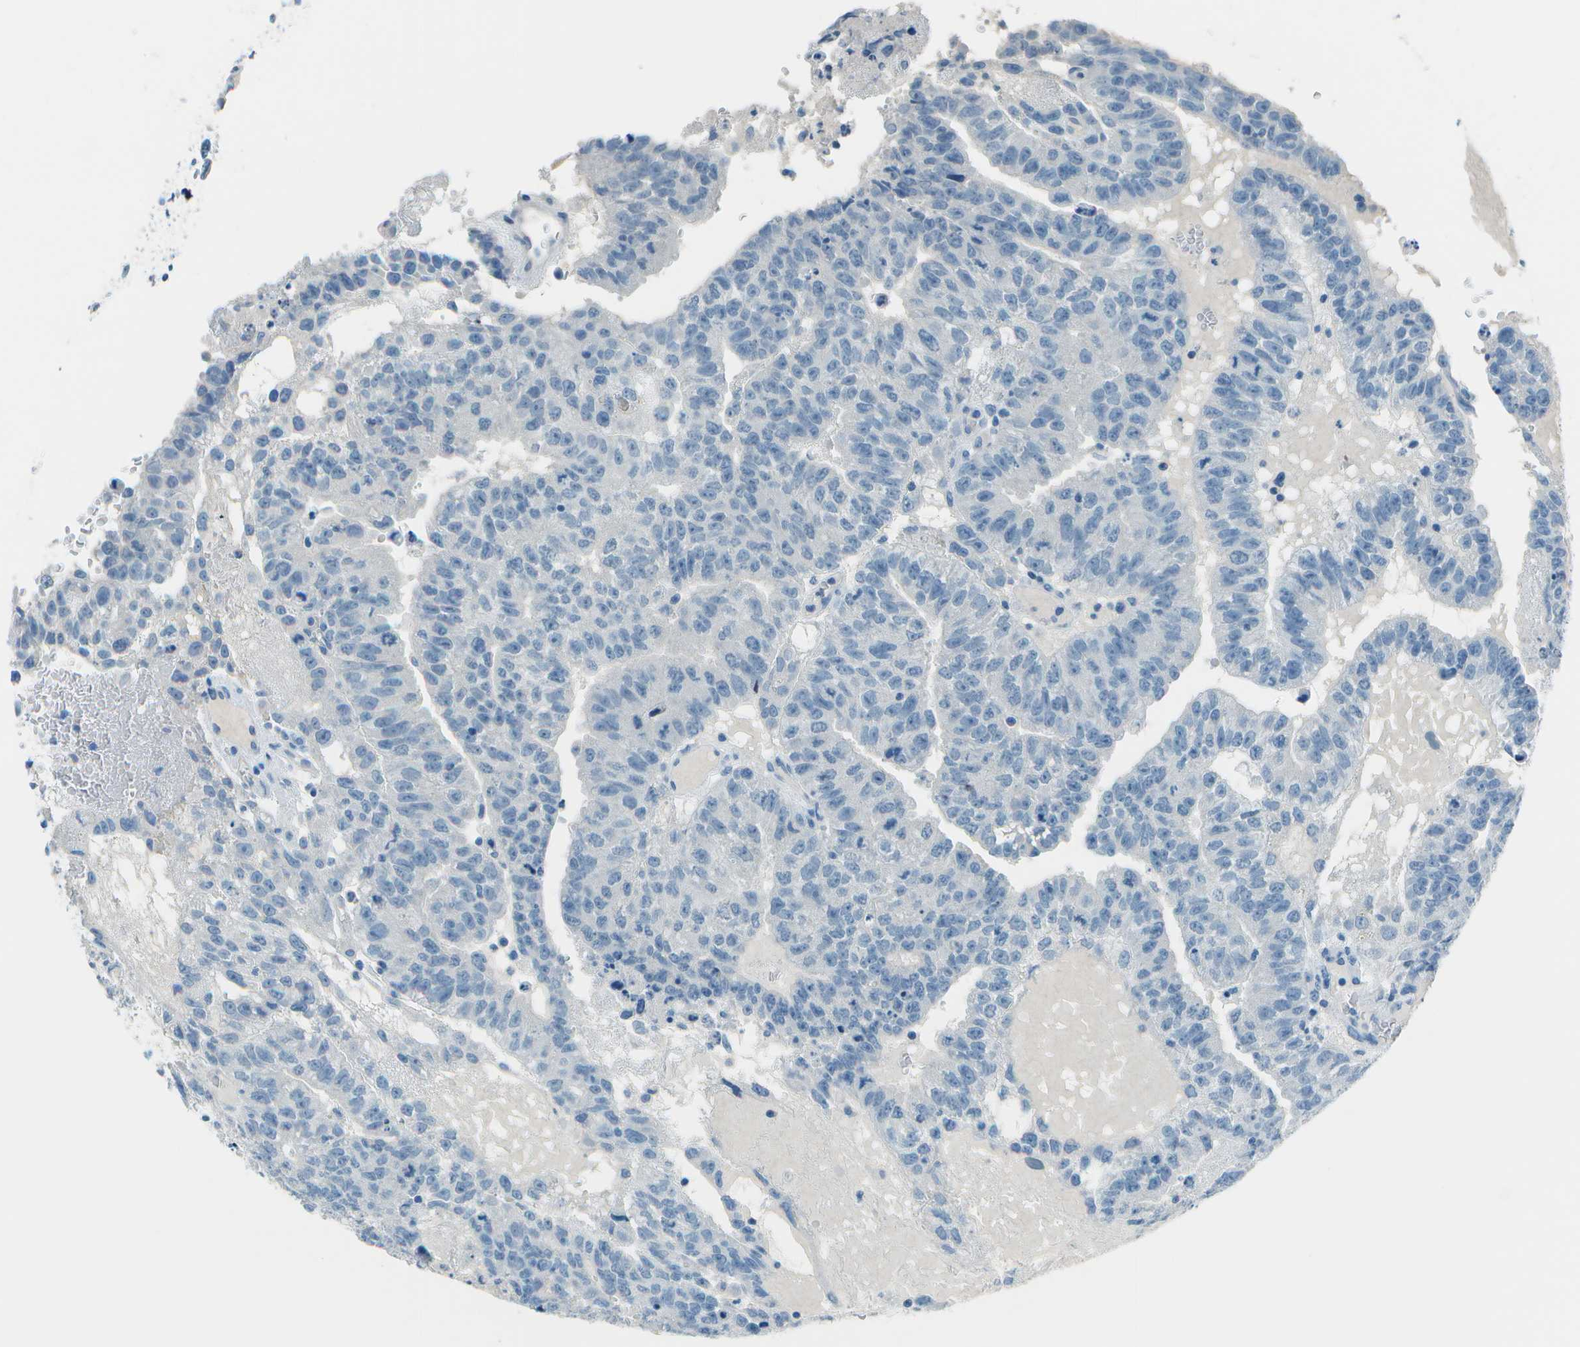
{"staining": {"intensity": "negative", "quantity": "none", "location": "none"}, "tissue": "testis cancer", "cell_type": "Tumor cells", "image_type": "cancer", "snomed": [{"axis": "morphology", "description": "Seminoma, NOS"}, {"axis": "morphology", "description": "Carcinoma, Embryonal, NOS"}, {"axis": "topography", "description": "Testis"}], "caption": "Immunohistochemical staining of testis embryonal carcinoma reveals no significant positivity in tumor cells.", "gene": "FGF1", "patient": {"sex": "male", "age": 52}}